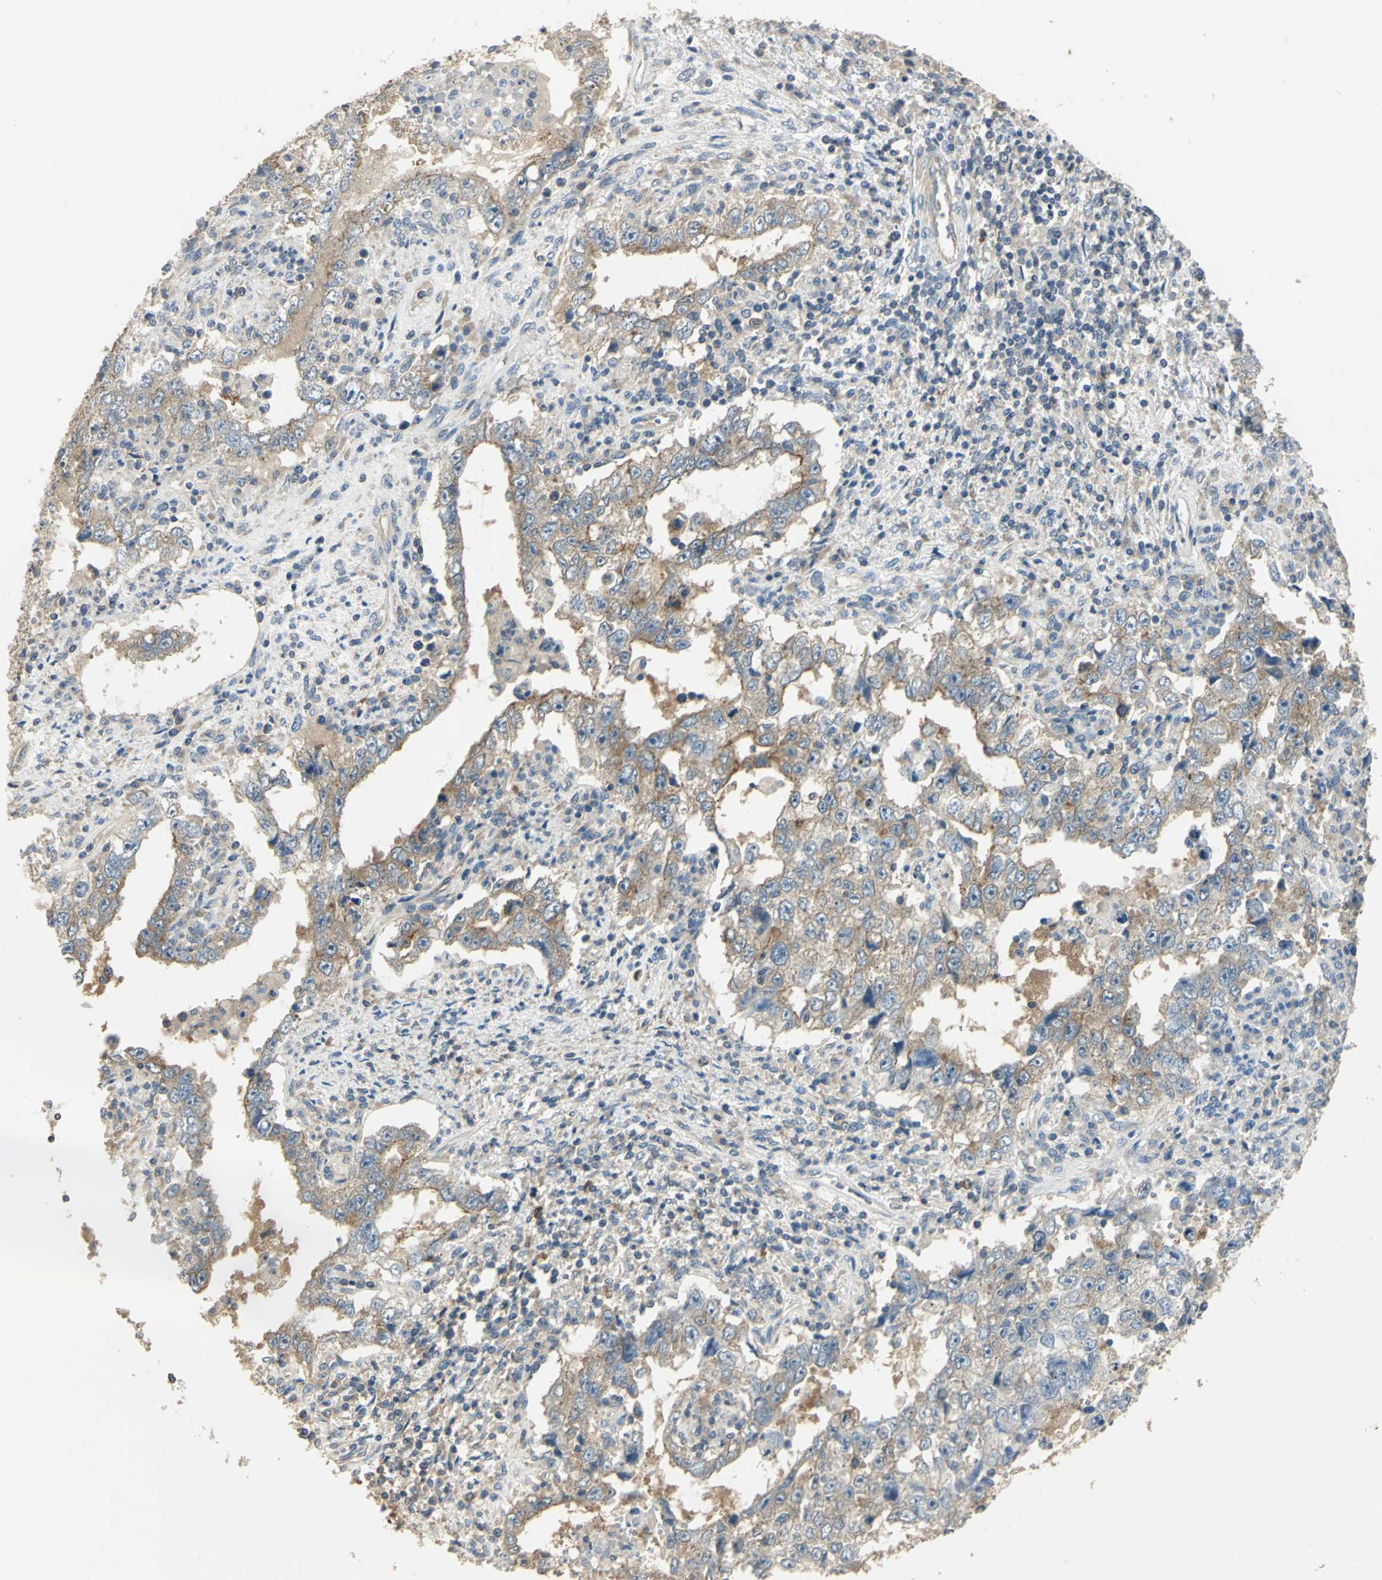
{"staining": {"intensity": "moderate", "quantity": ">75%", "location": "cytoplasmic/membranous"}, "tissue": "testis cancer", "cell_type": "Tumor cells", "image_type": "cancer", "snomed": [{"axis": "morphology", "description": "Carcinoma, Embryonal, NOS"}, {"axis": "topography", "description": "Testis"}], "caption": "High-power microscopy captured an immunohistochemistry (IHC) histopathology image of embryonal carcinoma (testis), revealing moderate cytoplasmic/membranous positivity in about >75% of tumor cells. Using DAB (brown) and hematoxylin (blue) stains, captured at high magnification using brightfield microscopy.", "gene": "SHC2", "patient": {"sex": "male", "age": 26}}